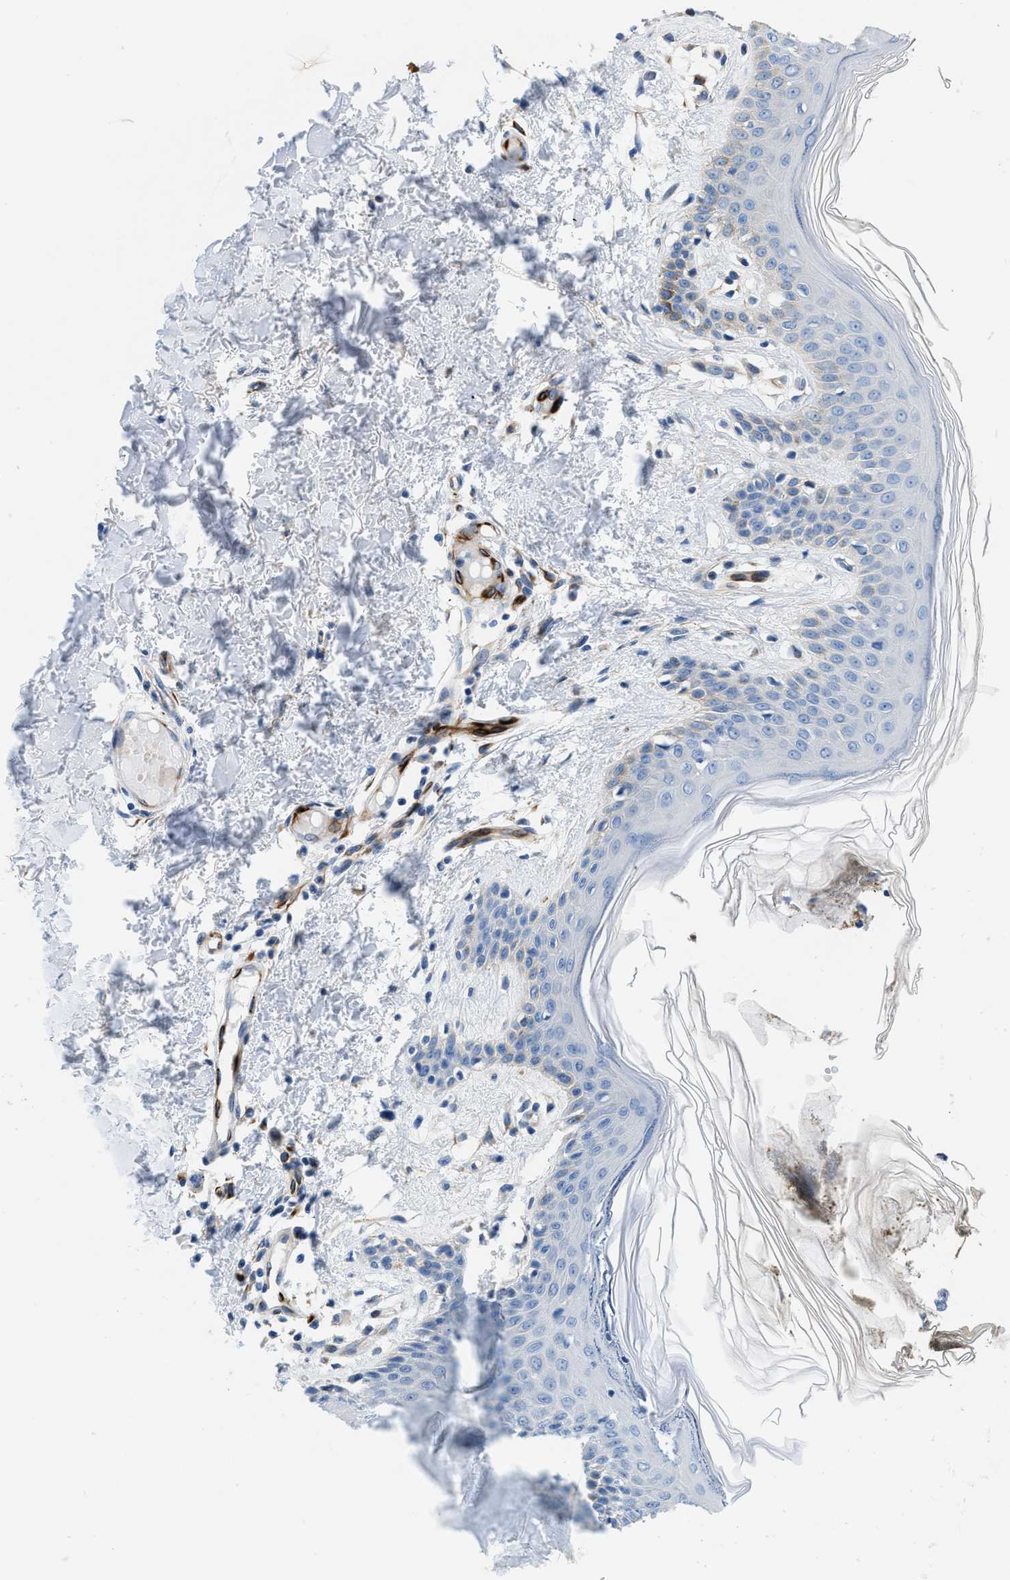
{"staining": {"intensity": "negative", "quantity": "none", "location": "none"}, "tissue": "skin", "cell_type": "Fibroblasts", "image_type": "normal", "snomed": [{"axis": "morphology", "description": "Normal tissue, NOS"}, {"axis": "topography", "description": "Skin"}], "caption": "Immunohistochemistry (IHC) photomicrograph of benign skin: human skin stained with DAB (3,3'-diaminobenzidine) exhibits no significant protein staining in fibroblasts. The staining is performed using DAB (3,3'-diaminobenzidine) brown chromogen with nuclei counter-stained in using hematoxylin.", "gene": "XCR1", "patient": {"sex": "male", "age": 53}}